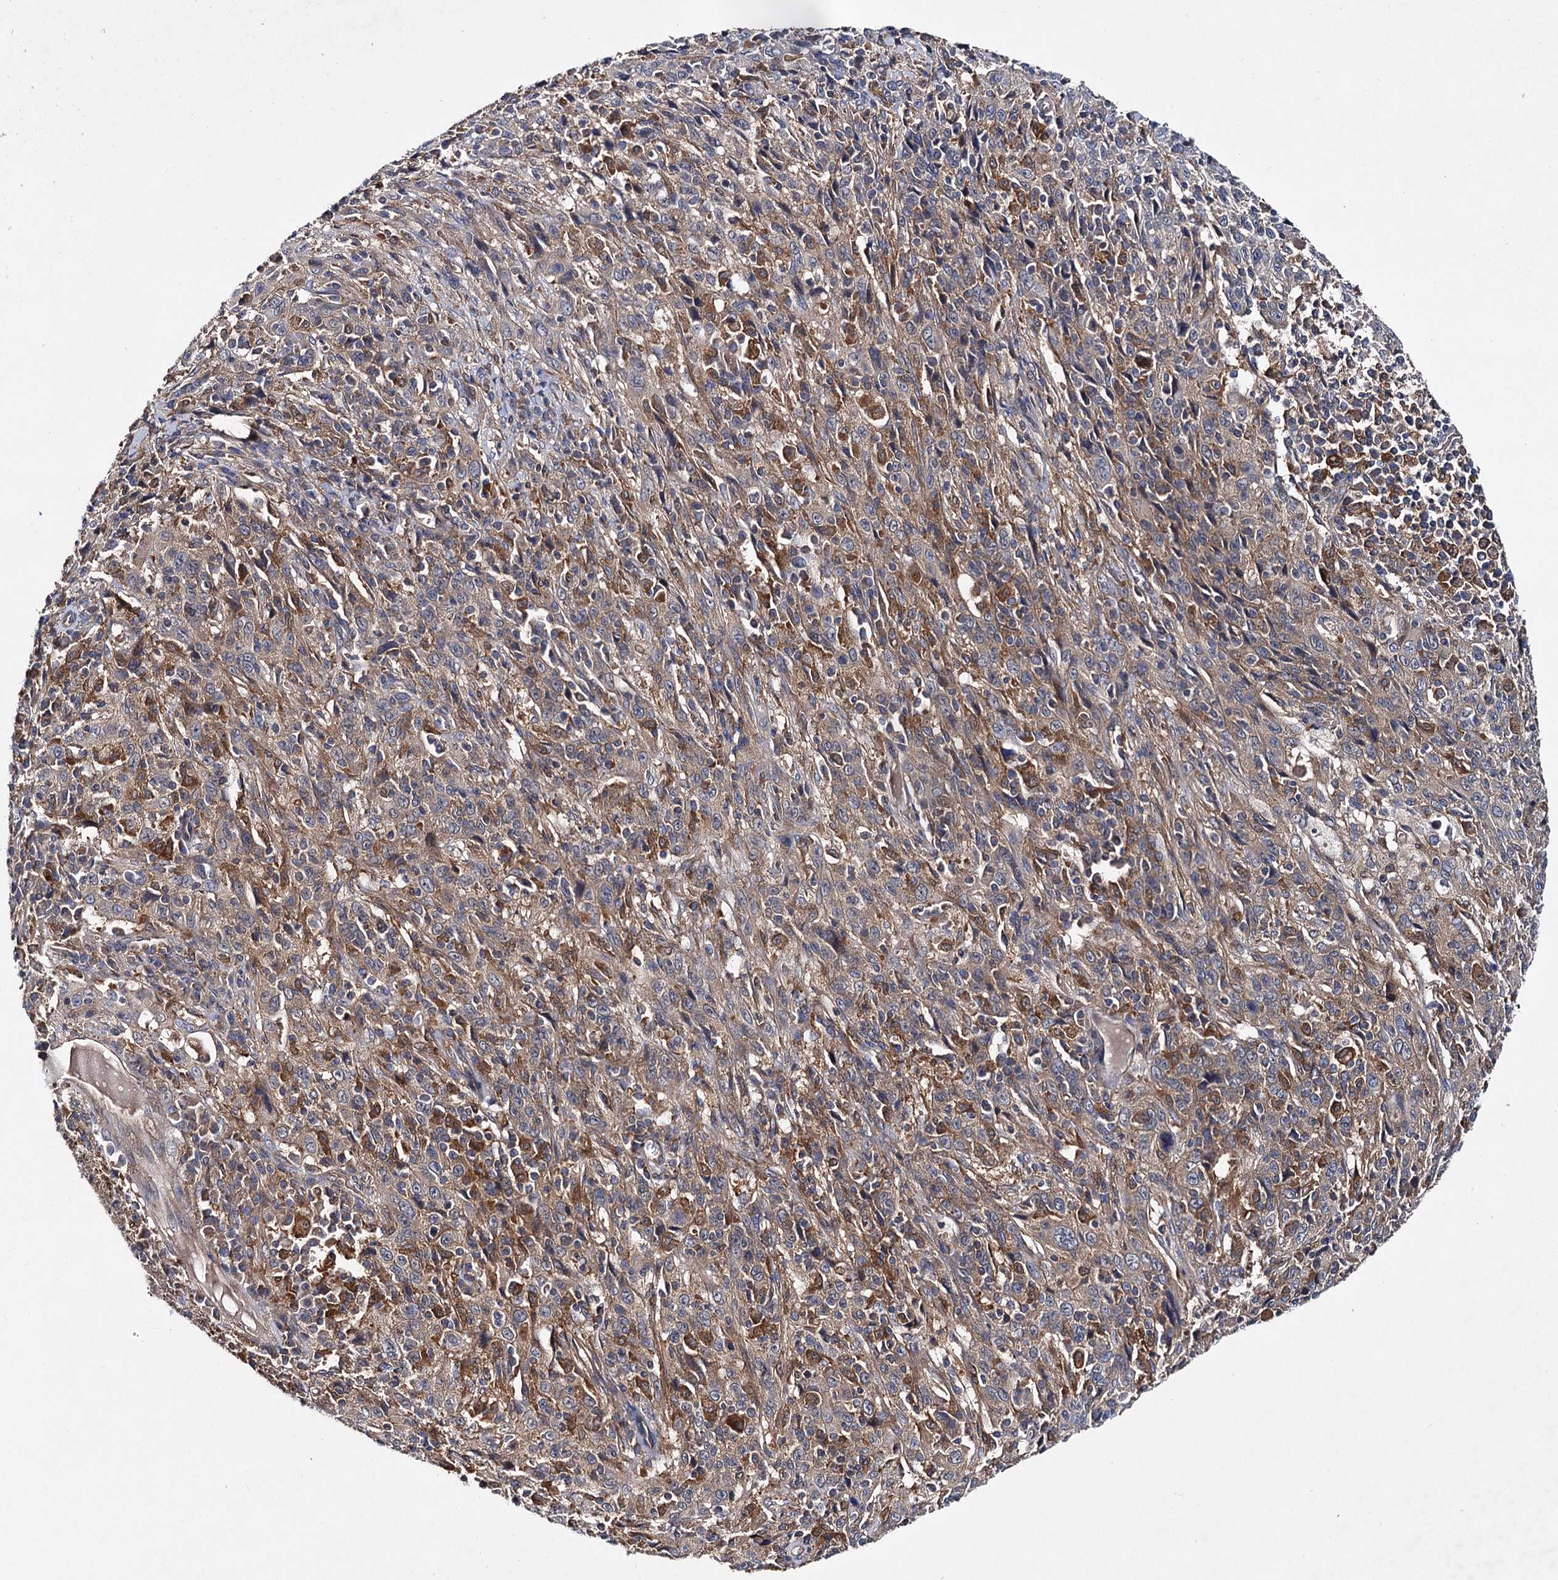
{"staining": {"intensity": "weak", "quantity": "25%-75%", "location": "cytoplasmic/membranous"}, "tissue": "cervical cancer", "cell_type": "Tumor cells", "image_type": "cancer", "snomed": [{"axis": "morphology", "description": "Squamous cell carcinoma, NOS"}, {"axis": "topography", "description": "Cervix"}], "caption": "Cervical cancer stained with IHC exhibits weak cytoplasmic/membranous expression in approximately 25%-75% of tumor cells.", "gene": "VPS29", "patient": {"sex": "female", "age": 46}}